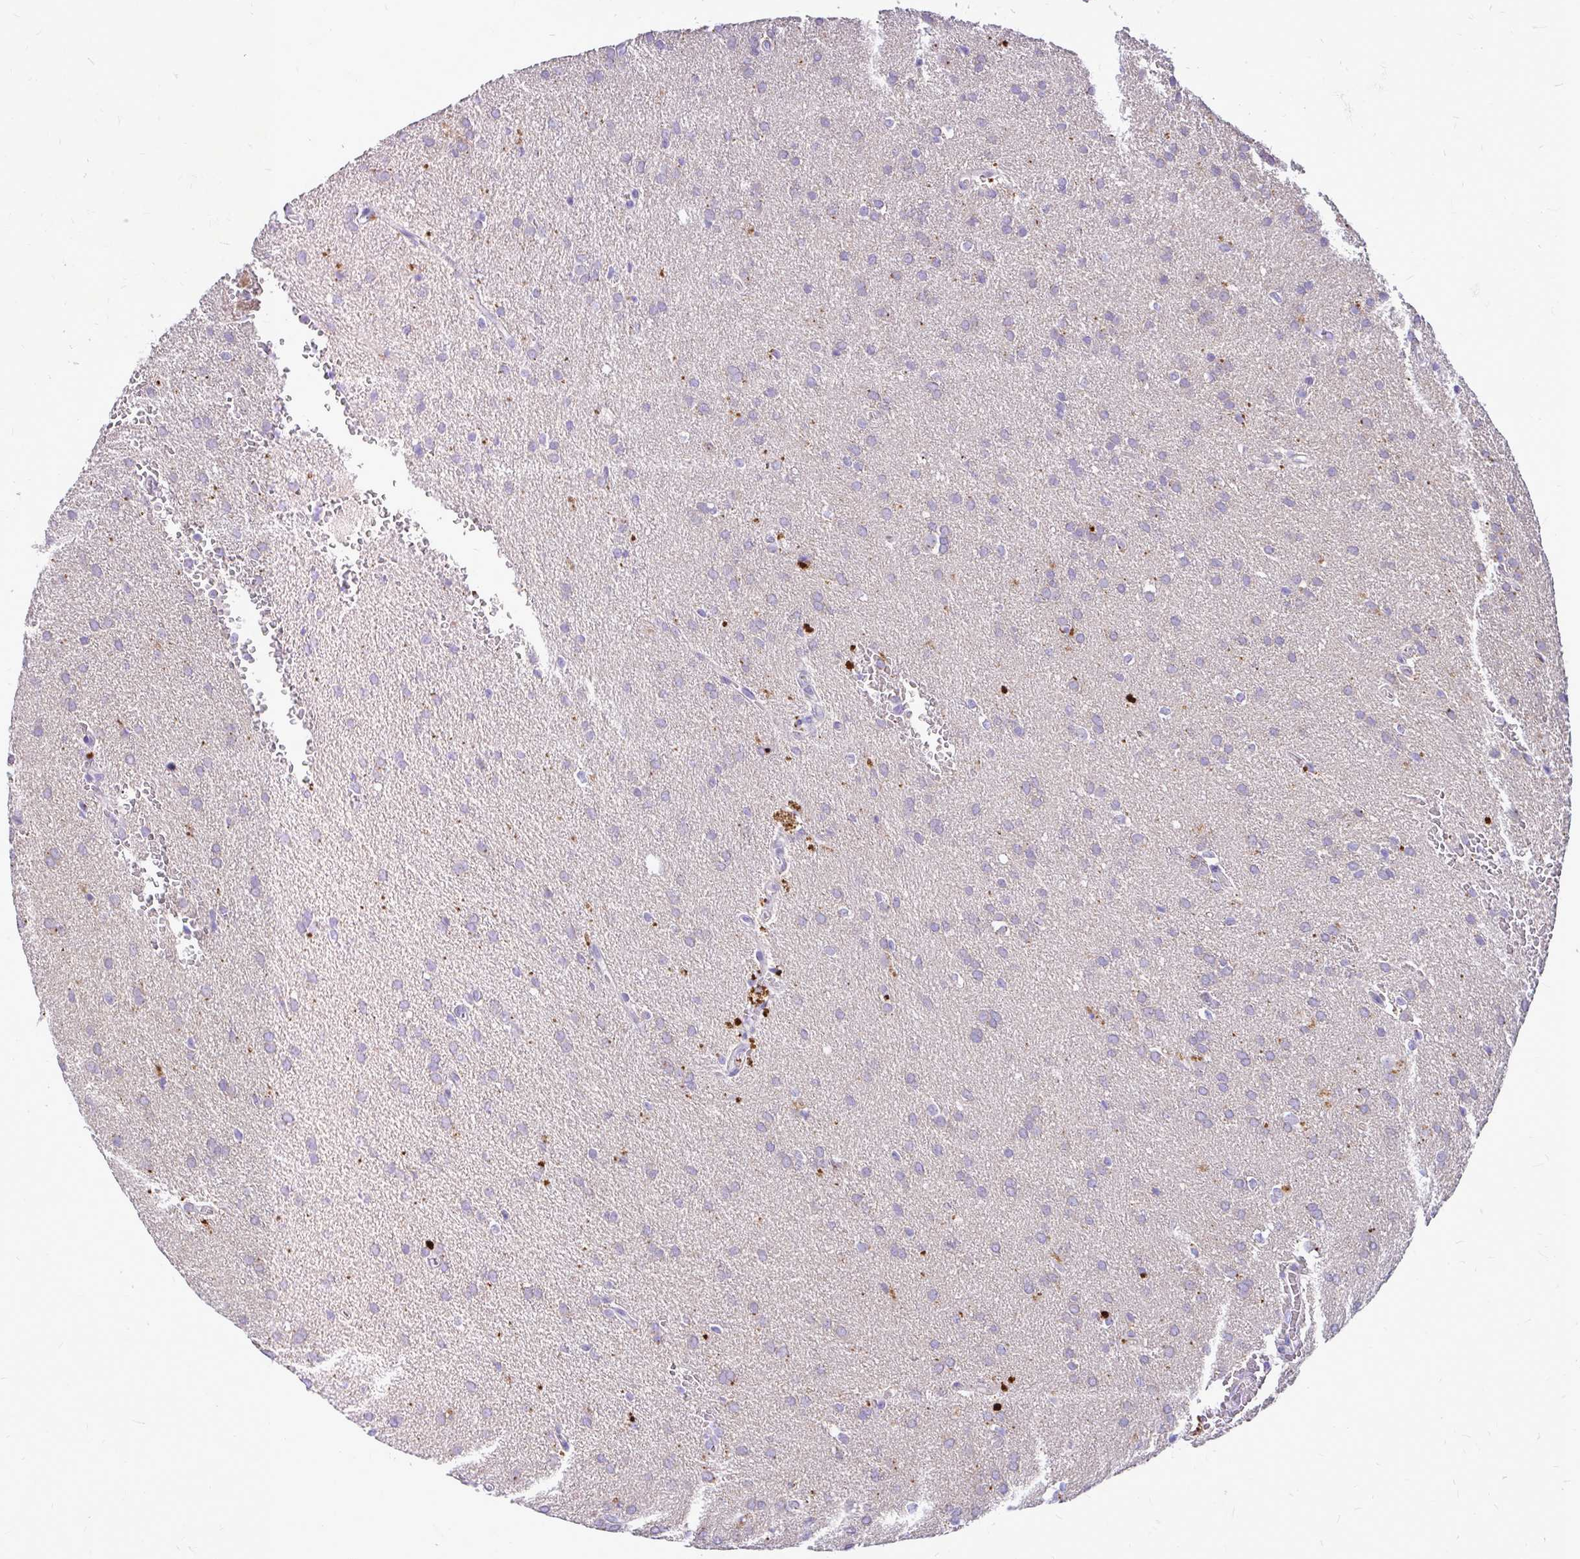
{"staining": {"intensity": "negative", "quantity": "none", "location": "none"}, "tissue": "glioma", "cell_type": "Tumor cells", "image_type": "cancer", "snomed": [{"axis": "morphology", "description": "Glioma, malignant, Low grade"}, {"axis": "topography", "description": "Brain"}], "caption": "Human glioma stained for a protein using immunohistochemistry displays no expression in tumor cells.", "gene": "MAP1LC3A", "patient": {"sex": "female", "age": 33}}